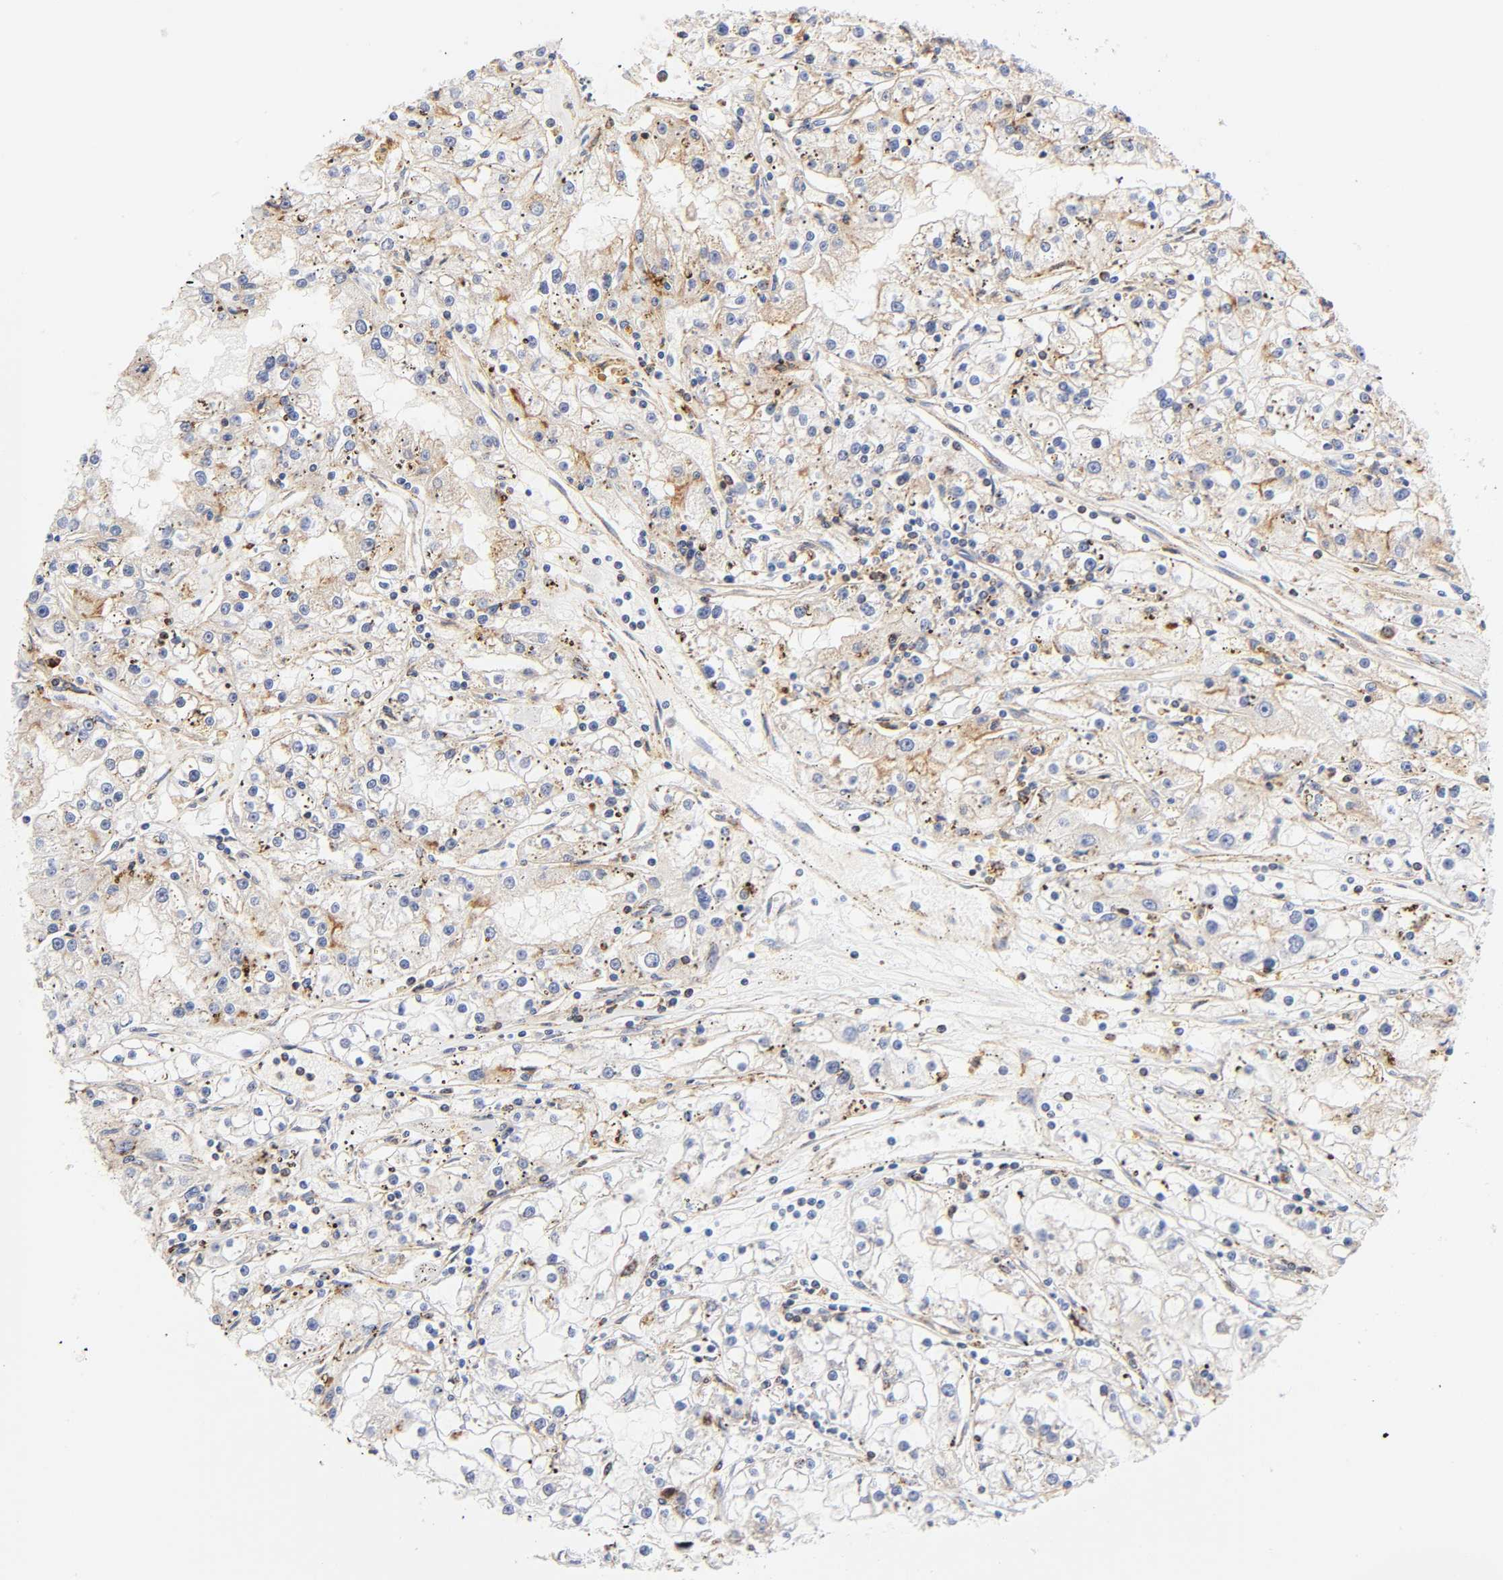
{"staining": {"intensity": "weak", "quantity": "25%-75%", "location": "cytoplasmic/membranous"}, "tissue": "renal cancer", "cell_type": "Tumor cells", "image_type": "cancer", "snomed": [{"axis": "morphology", "description": "Adenocarcinoma, NOS"}, {"axis": "topography", "description": "Kidney"}], "caption": "A high-resolution histopathology image shows IHC staining of renal cancer, which shows weak cytoplasmic/membranous positivity in about 25%-75% of tumor cells. The protein of interest is stained brown, and the nuclei are stained in blue (DAB IHC with brightfield microscopy, high magnification).", "gene": "ANXA7", "patient": {"sex": "male", "age": 56}}